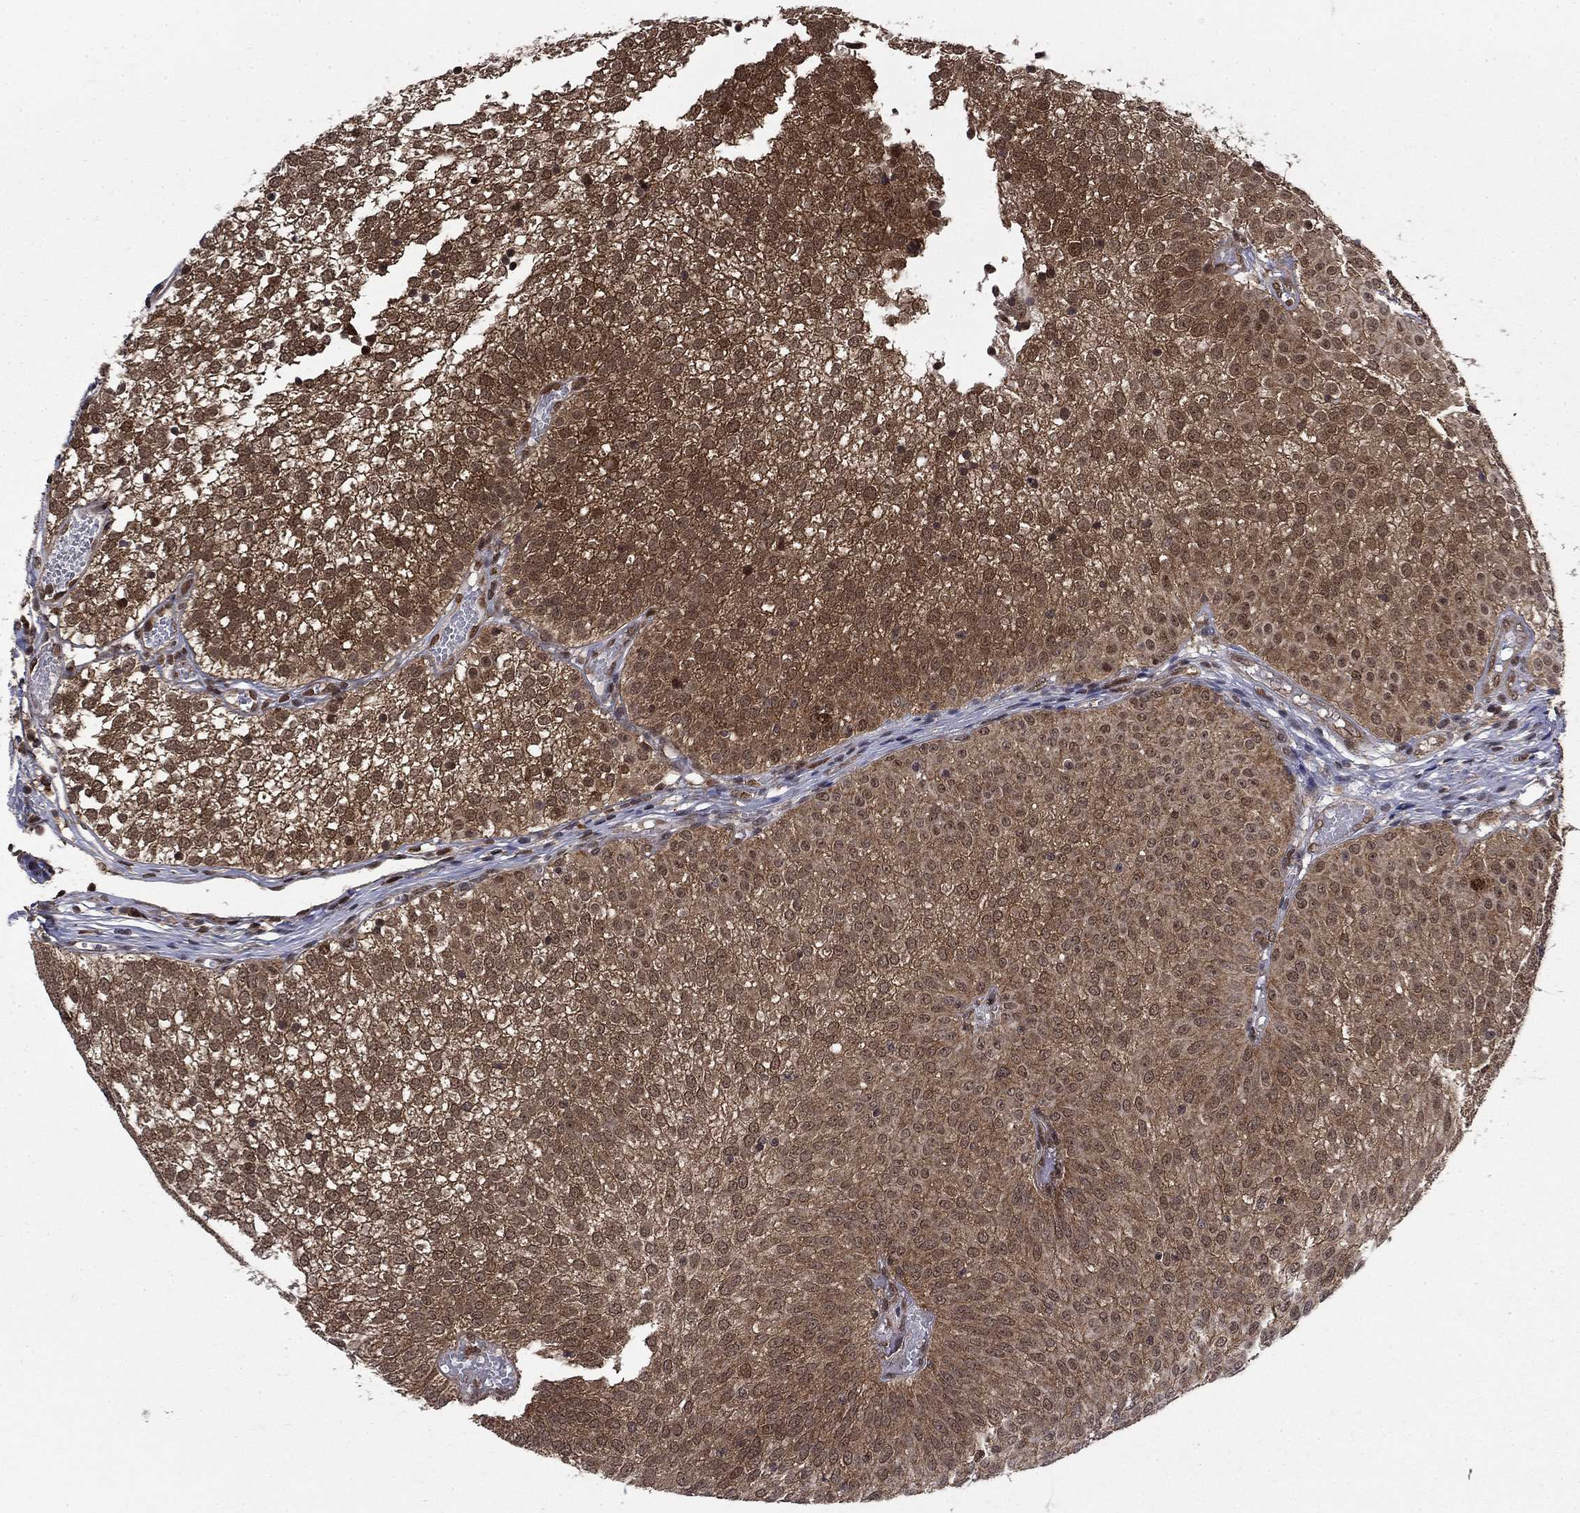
{"staining": {"intensity": "moderate", "quantity": ">75%", "location": "cytoplasmic/membranous"}, "tissue": "urothelial cancer", "cell_type": "Tumor cells", "image_type": "cancer", "snomed": [{"axis": "morphology", "description": "Urothelial carcinoma, Low grade"}, {"axis": "topography", "description": "Urinary bladder"}], "caption": "Moderate cytoplasmic/membranous protein positivity is seen in approximately >75% of tumor cells in low-grade urothelial carcinoma.", "gene": "DNAJA1", "patient": {"sex": "male", "age": 52}}